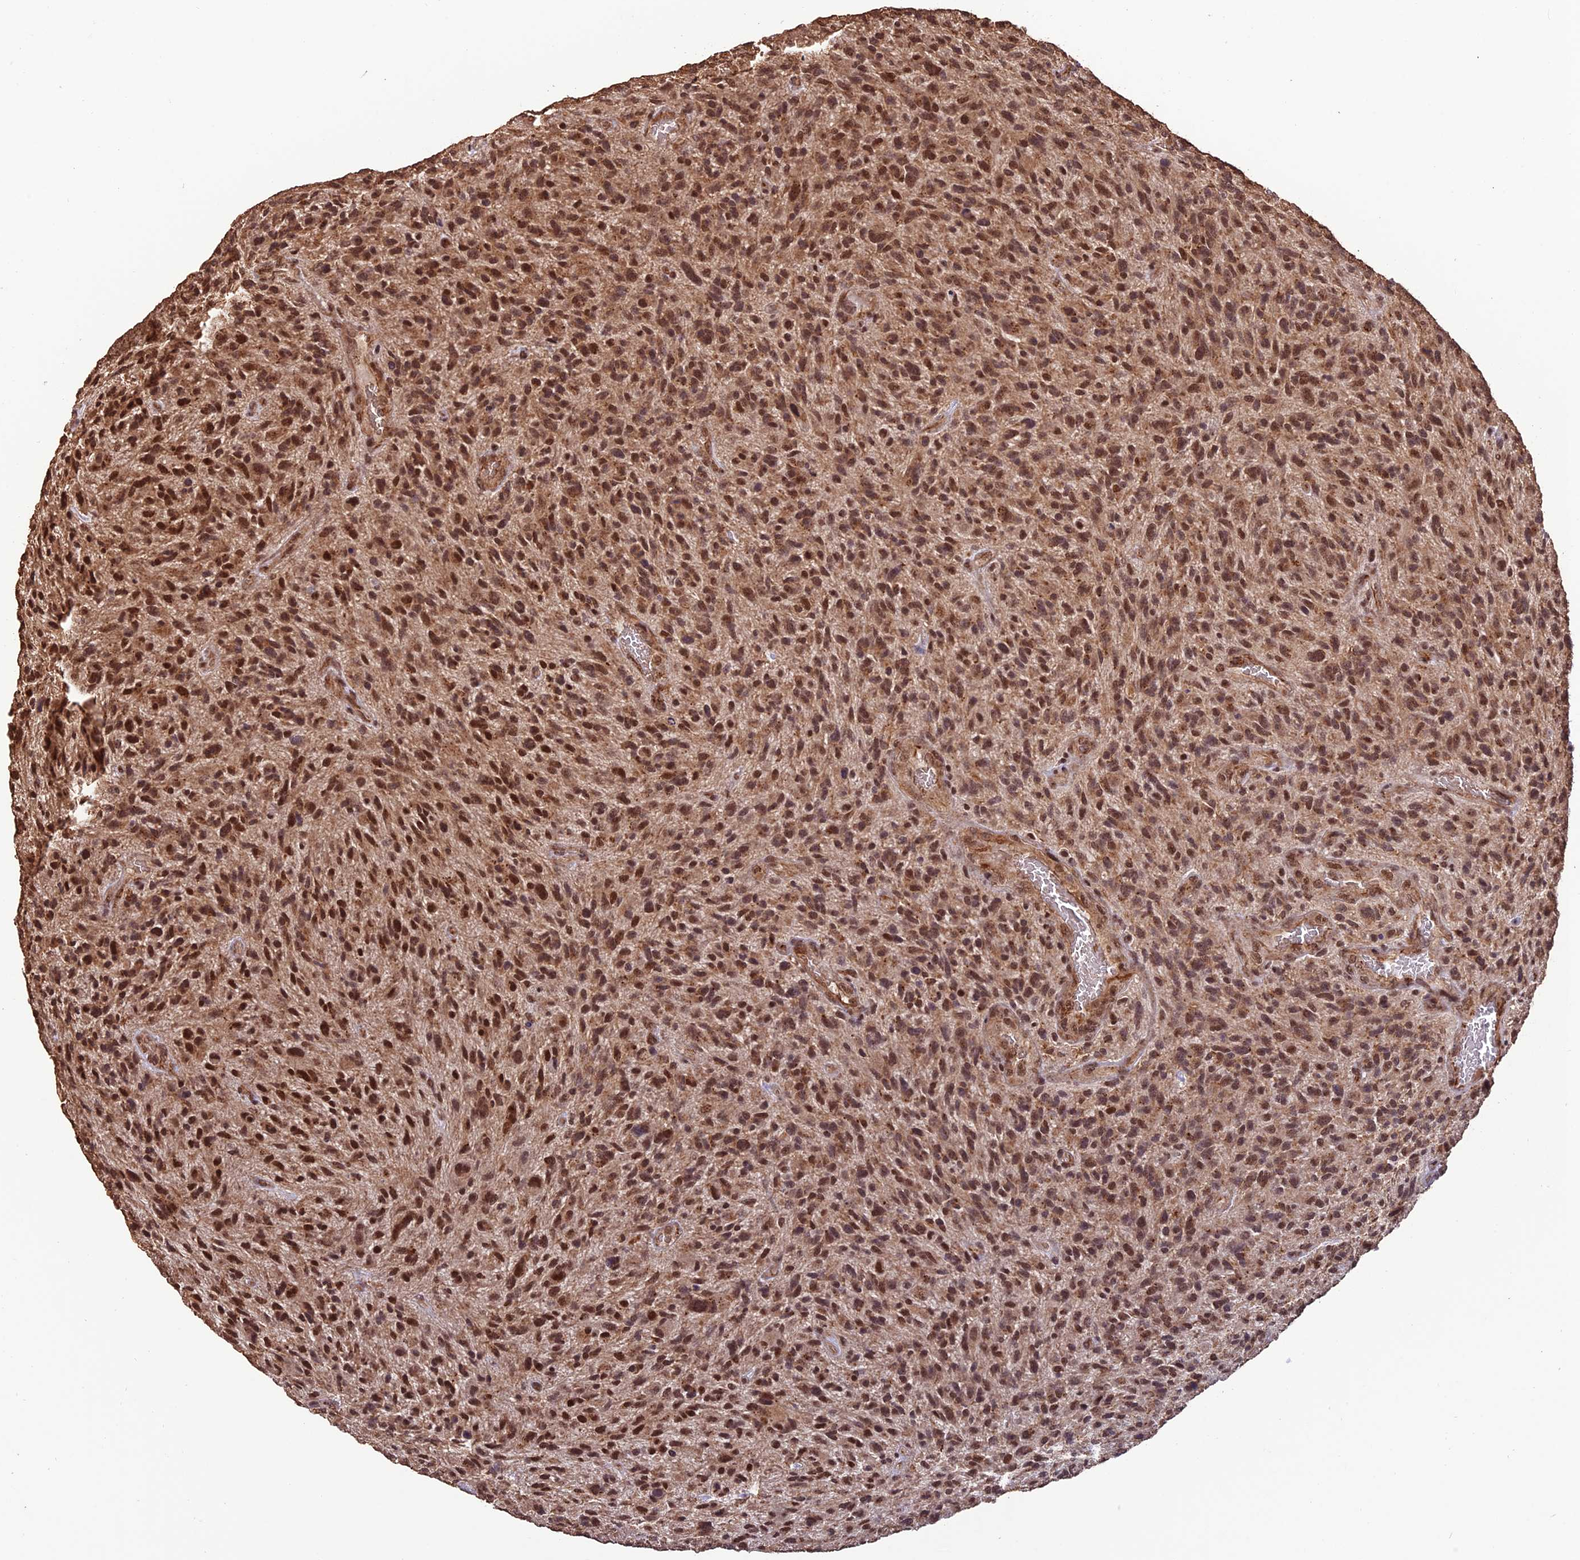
{"staining": {"intensity": "moderate", "quantity": ">75%", "location": "nuclear"}, "tissue": "glioma", "cell_type": "Tumor cells", "image_type": "cancer", "snomed": [{"axis": "morphology", "description": "Glioma, malignant, High grade"}, {"axis": "topography", "description": "Brain"}], "caption": "A brown stain highlights moderate nuclear expression of a protein in glioma tumor cells.", "gene": "CABIN1", "patient": {"sex": "male", "age": 47}}